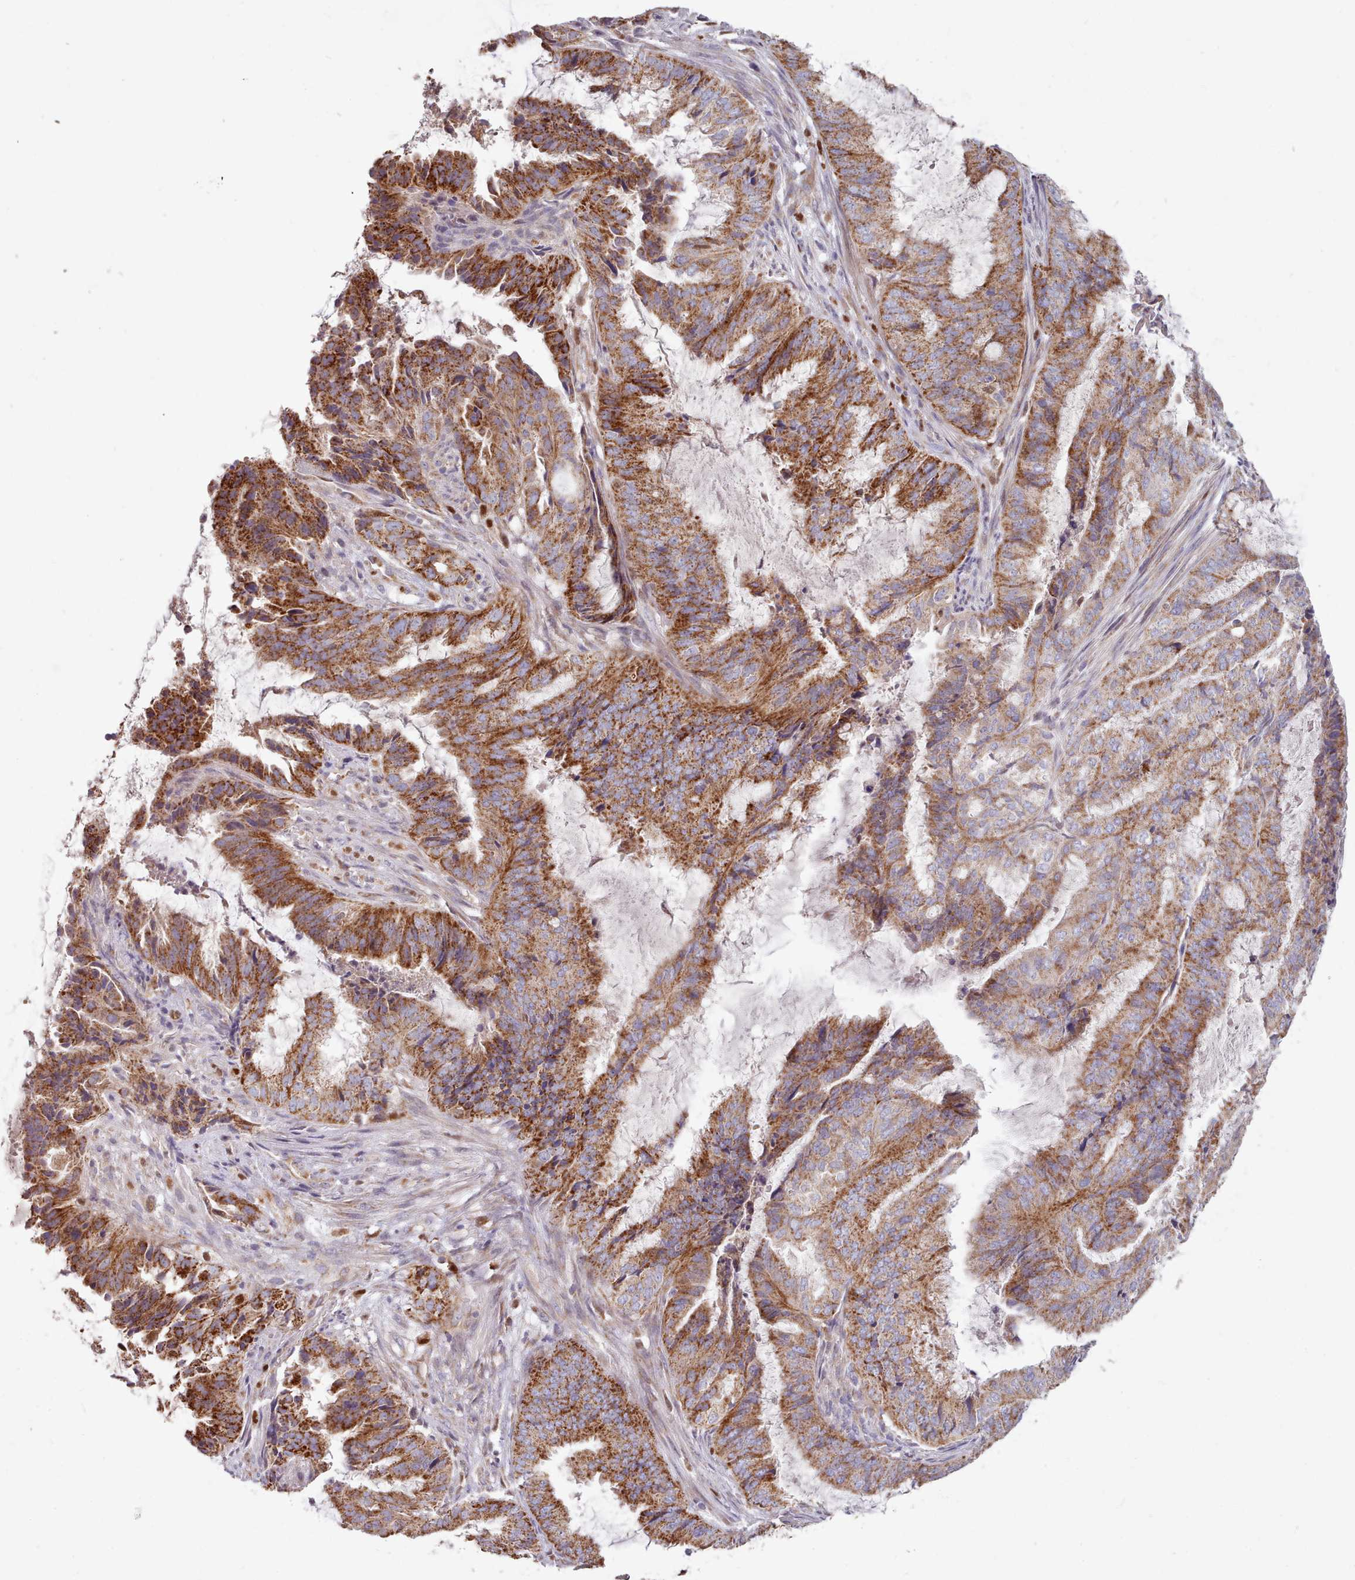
{"staining": {"intensity": "strong", "quantity": "25%-75%", "location": "cytoplasmic/membranous"}, "tissue": "endometrial cancer", "cell_type": "Tumor cells", "image_type": "cancer", "snomed": [{"axis": "morphology", "description": "Adenocarcinoma, NOS"}, {"axis": "topography", "description": "Endometrium"}], "caption": "Immunohistochemical staining of human endometrial adenocarcinoma demonstrates high levels of strong cytoplasmic/membranous protein expression in approximately 25%-75% of tumor cells. (DAB (3,3'-diaminobenzidine) IHC with brightfield microscopy, high magnification).", "gene": "HSDL2", "patient": {"sex": "female", "age": 51}}